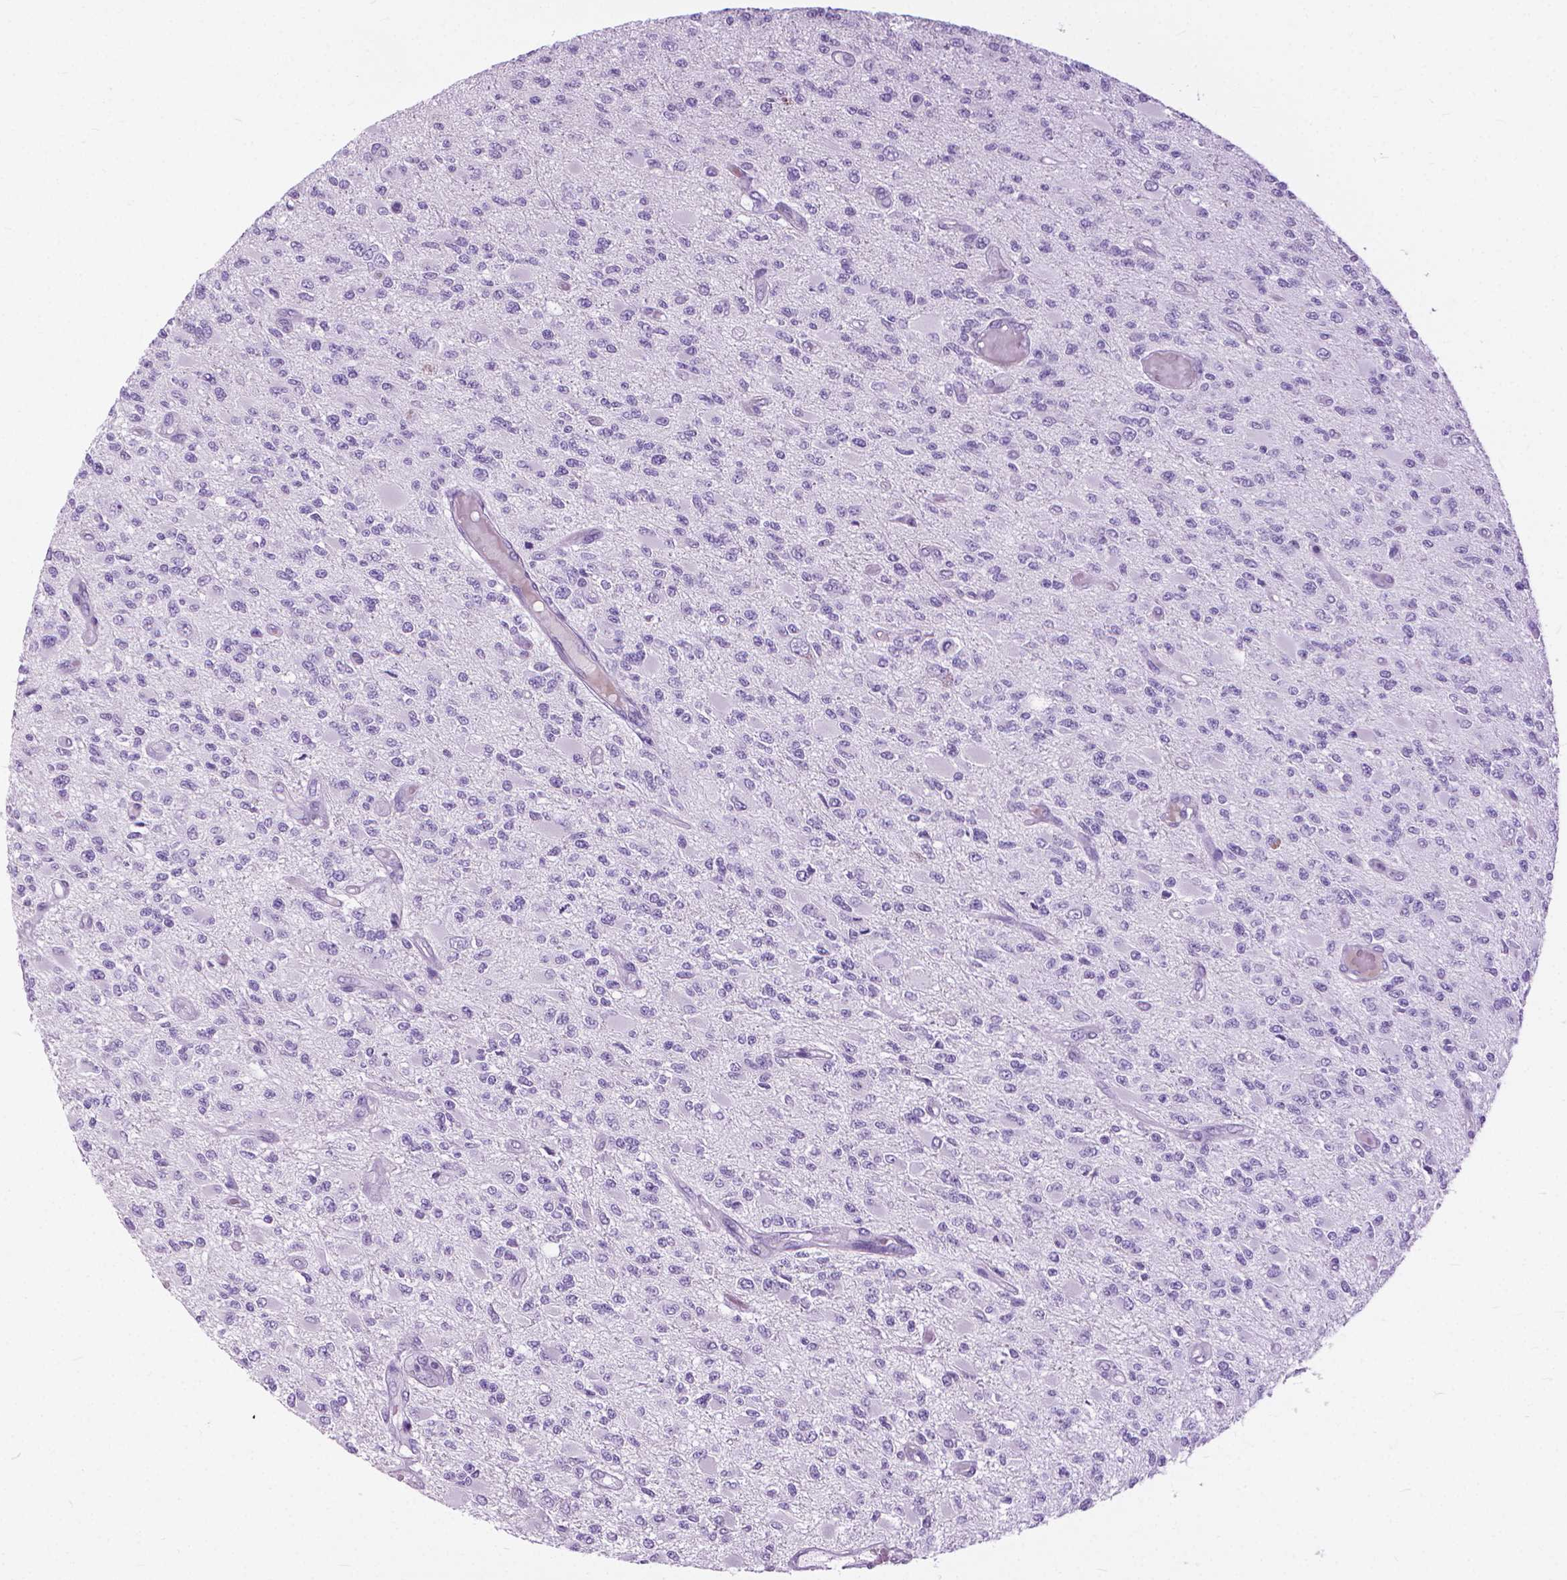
{"staining": {"intensity": "negative", "quantity": "none", "location": "none"}, "tissue": "glioma", "cell_type": "Tumor cells", "image_type": "cancer", "snomed": [{"axis": "morphology", "description": "Glioma, malignant, High grade"}, {"axis": "topography", "description": "Brain"}], "caption": "Glioma stained for a protein using IHC exhibits no expression tumor cells.", "gene": "HTR2B", "patient": {"sex": "female", "age": 63}}